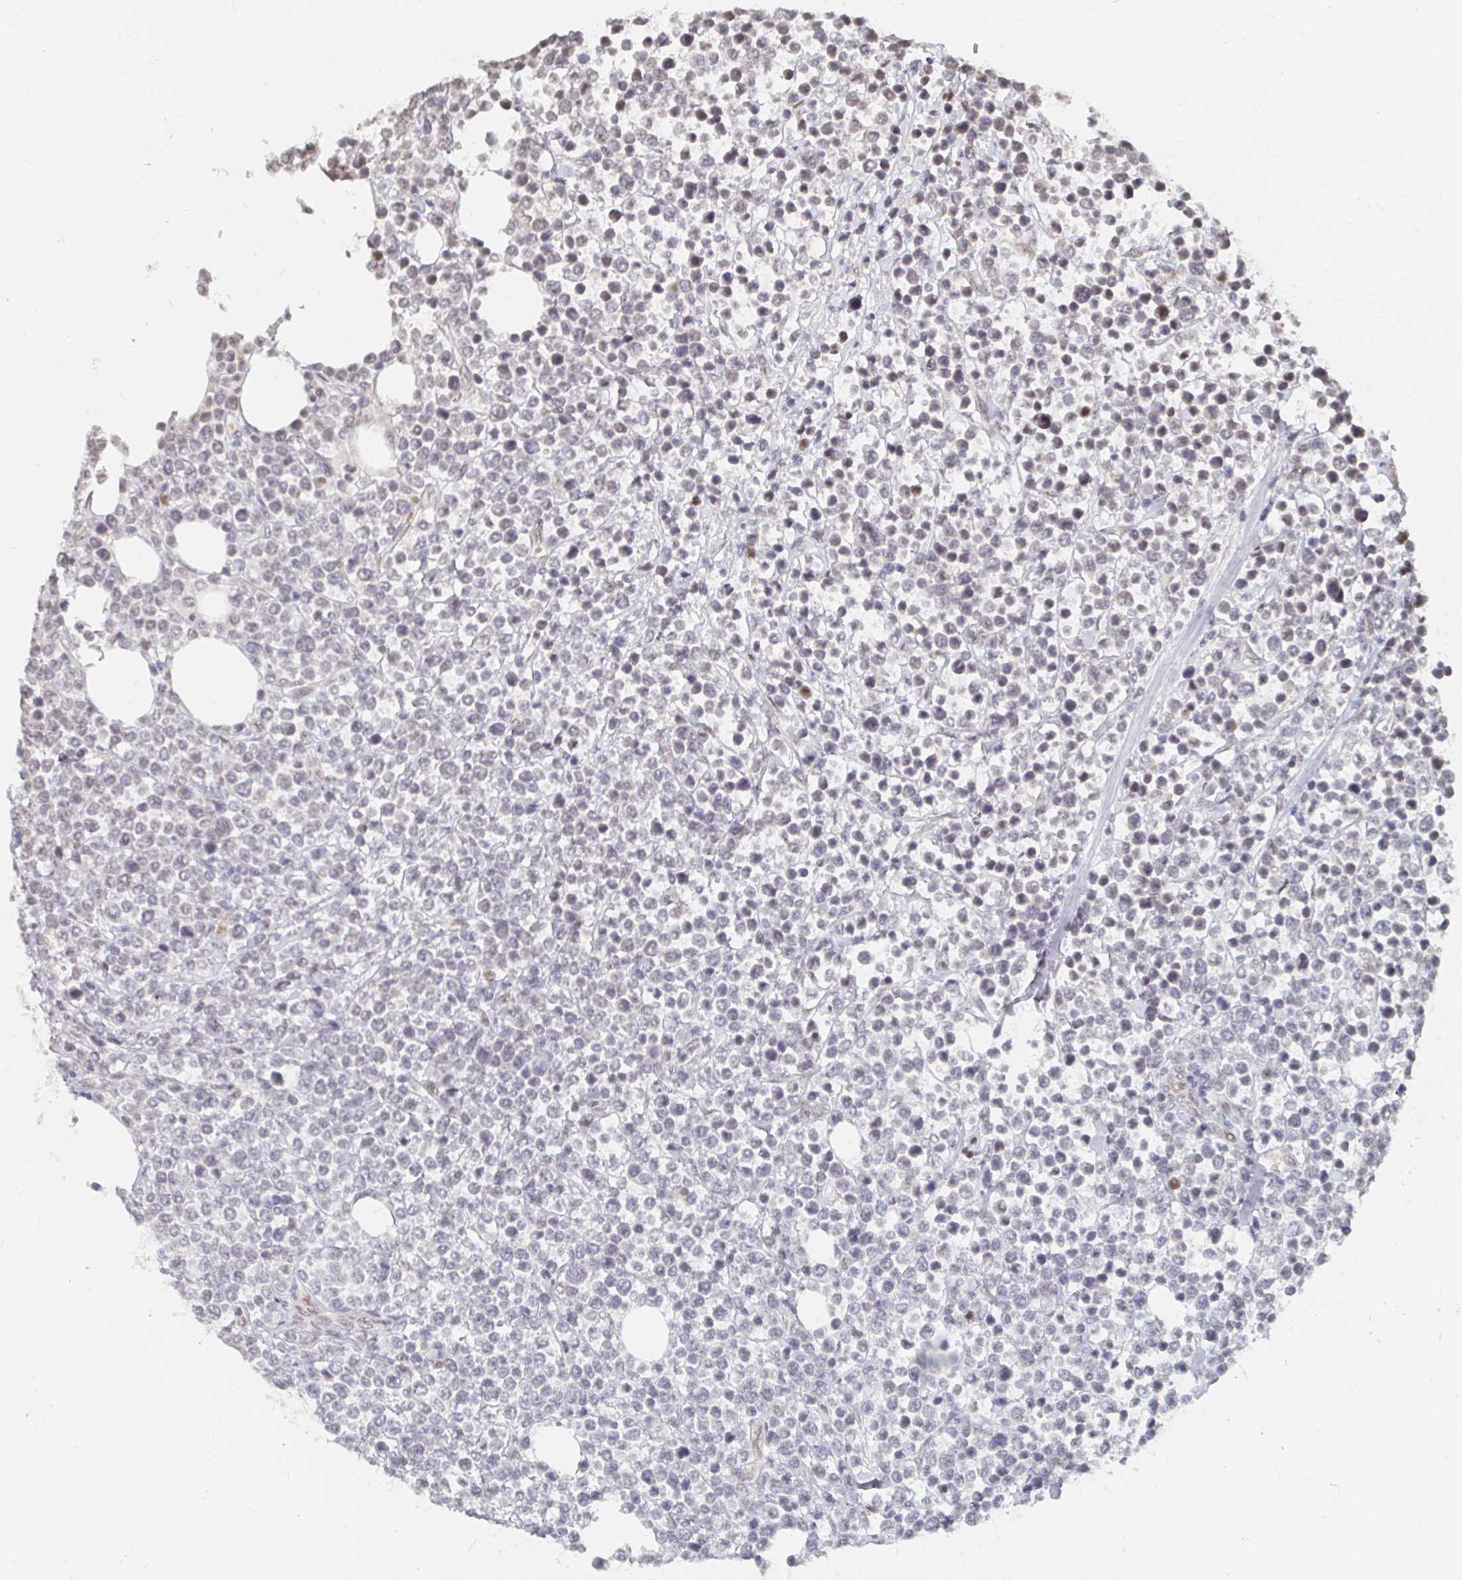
{"staining": {"intensity": "negative", "quantity": "none", "location": "none"}, "tissue": "lymphoma", "cell_type": "Tumor cells", "image_type": "cancer", "snomed": [{"axis": "morphology", "description": "Malignant lymphoma, non-Hodgkin's type, High grade"}, {"axis": "topography", "description": "Soft tissue"}], "caption": "DAB immunohistochemical staining of human lymphoma displays no significant expression in tumor cells. Brightfield microscopy of immunohistochemistry stained with DAB (brown) and hematoxylin (blue), captured at high magnification.", "gene": "CHD2", "patient": {"sex": "female", "age": 56}}